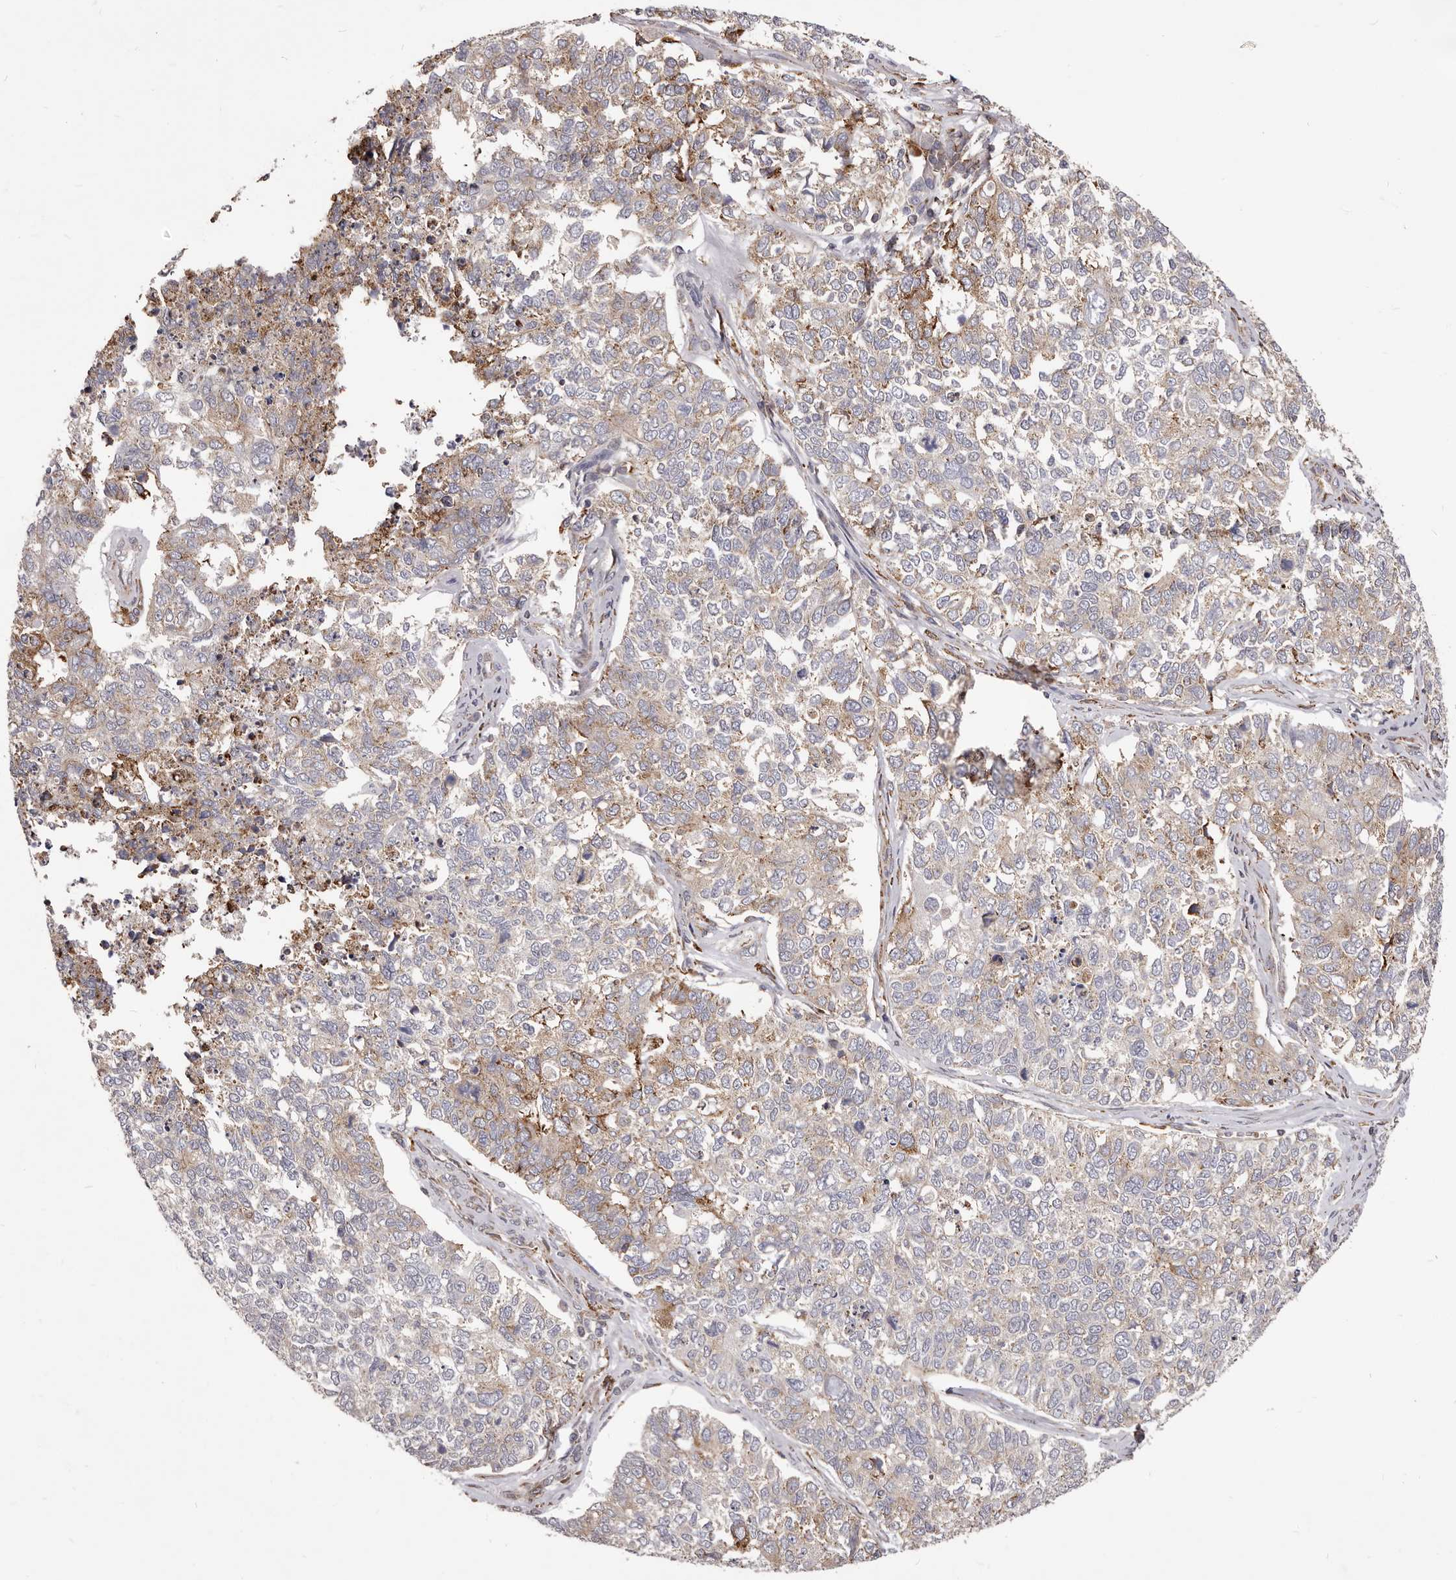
{"staining": {"intensity": "moderate", "quantity": "<25%", "location": "cytoplasmic/membranous"}, "tissue": "cervical cancer", "cell_type": "Tumor cells", "image_type": "cancer", "snomed": [{"axis": "morphology", "description": "Squamous cell carcinoma, NOS"}, {"axis": "topography", "description": "Cervix"}], "caption": "A low amount of moderate cytoplasmic/membranous staining is appreciated in approximately <25% of tumor cells in cervical squamous cell carcinoma tissue. (DAB IHC with brightfield microscopy, high magnification).", "gene": "ALPK1", "patient": {"sex": "female", "age": 63}}